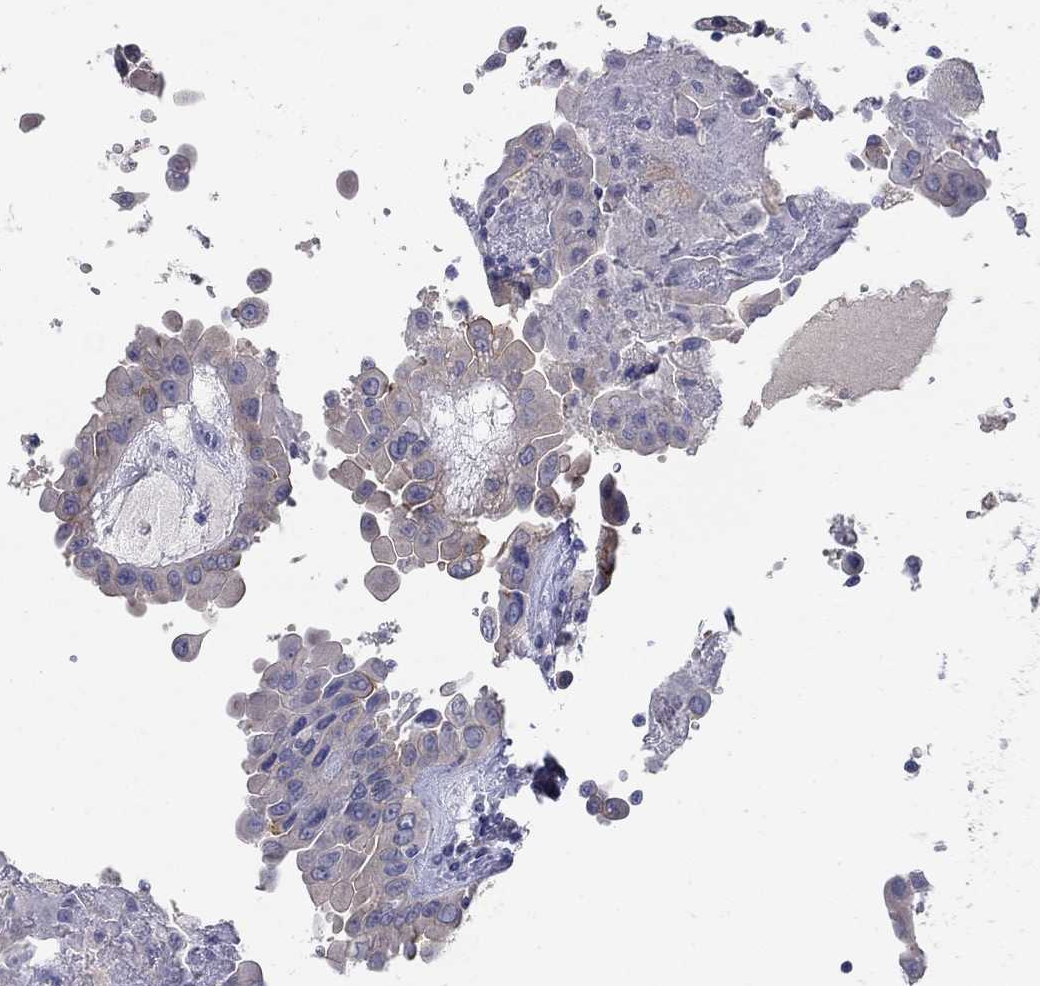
{"staining": {"intensity": "moderate", "quantity": "<25%", "location": "cytoplasmic/membranous"}, "tissue": "thyroid cancer", "cell_type": "Tumor cells", "image_type": "cancer", "snomed": [{"axis": "morphology", "description": "Papillary adenocarcinoma, NOS"}, {"axis": "topography", "description": "Thyroid gland"}], "caption": "Thyroid cancer (papillary adenocarcinoma) stained with a protein marker reveals moderate staining in tumor cells.", "gene": "PLS1", "patient": {"sex": "female", "age": 37}}